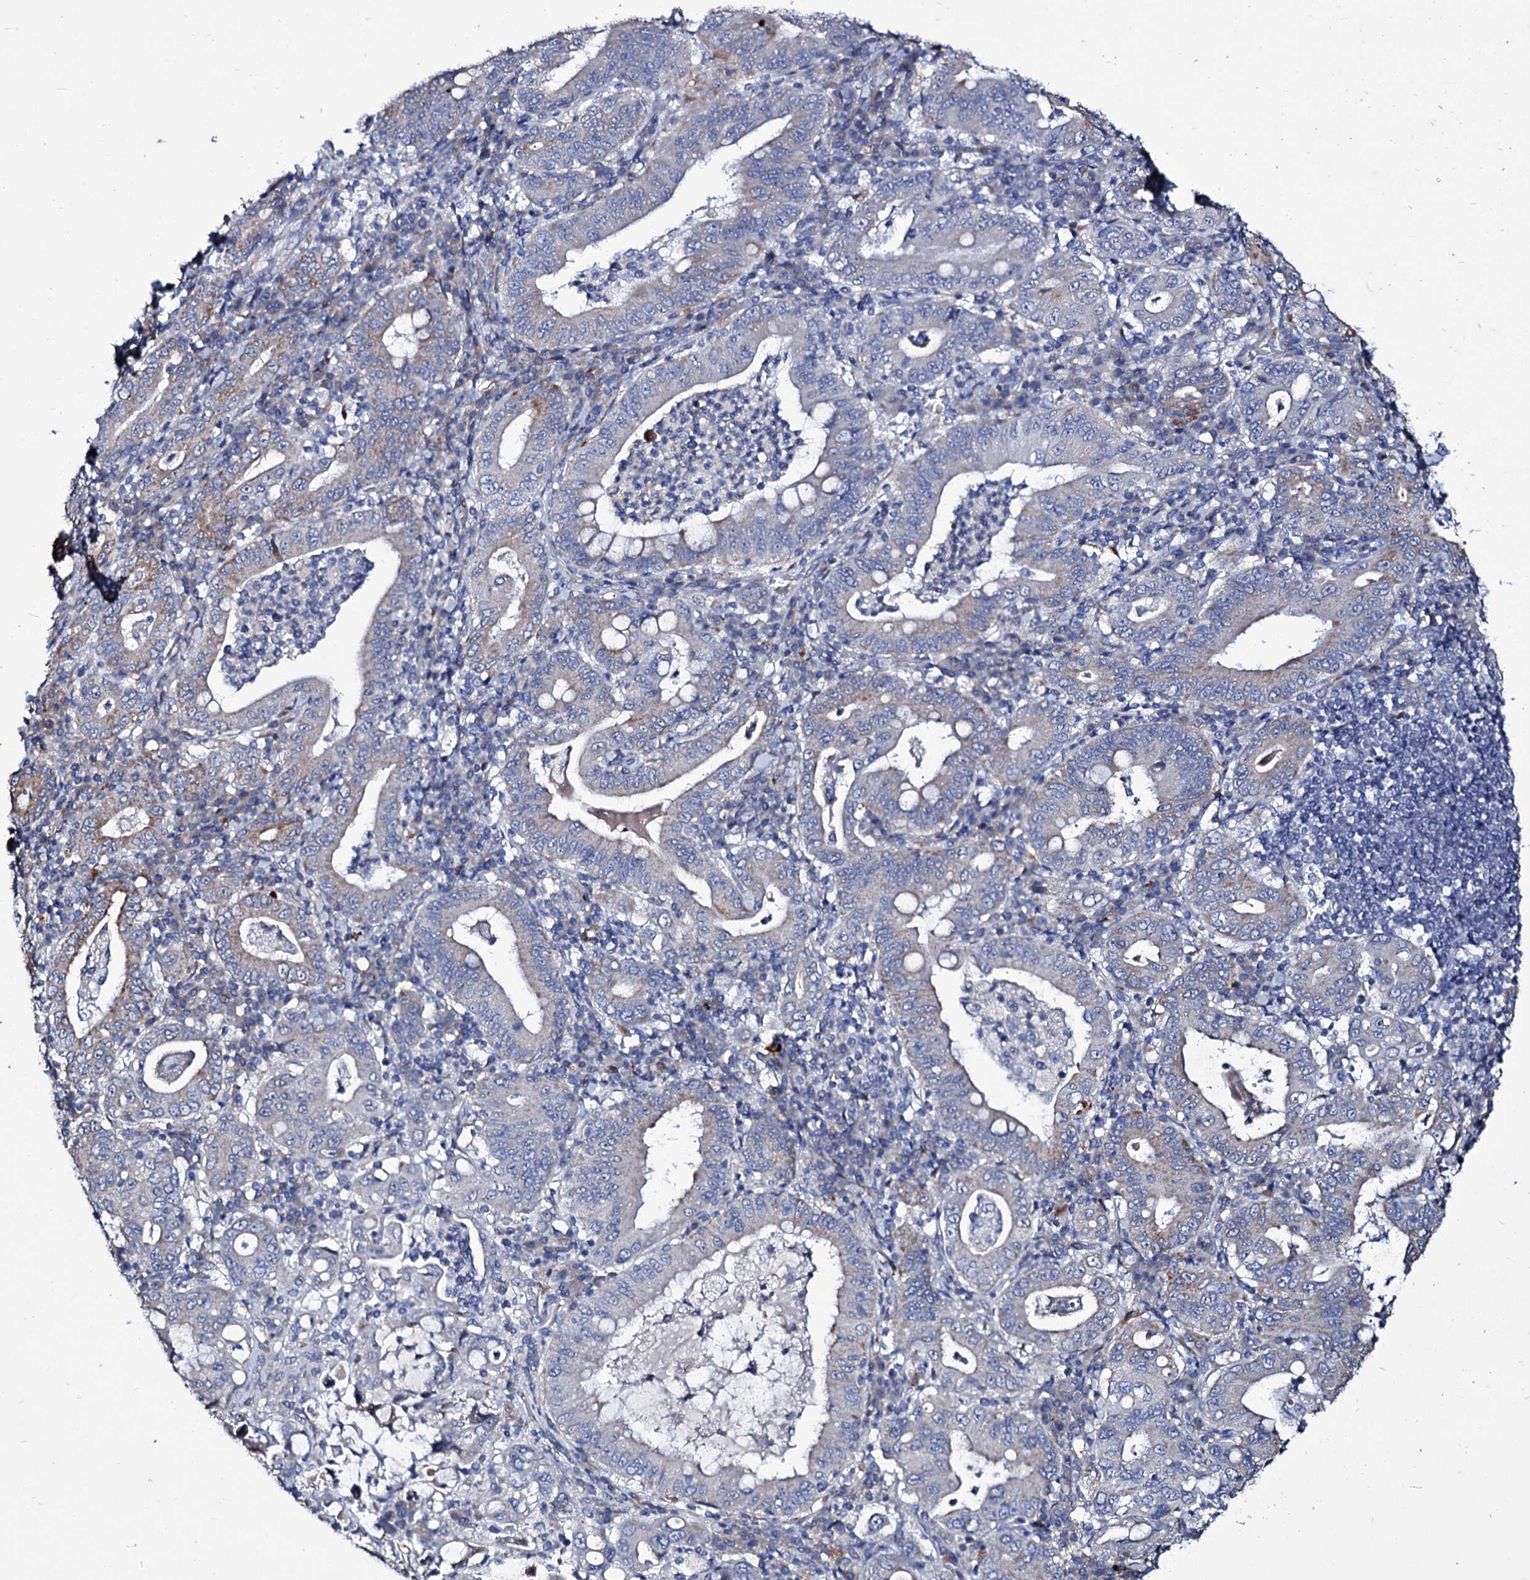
{"staining": {"intensity": "negative", "quantity": "none", "location": "none"}, "tissue": "stomach cancer", "cell_type": "Tumor cells", "image_type": "cancer", "snomed": [{"axis": "morphology", "description": "Normal tissue, NOS"}, {"axis": "morphology", "description": "Adenocarcinoma, NOS"}, {"axis": "topography", "description": "Esophagus"}, {"axis": "topography", "description": "Stomach, upper"}, {"axis": "topography", "description": "Peripheral nerve tissue"}], "caption": "IHC micrograph of human stomach cancer (adenocarcinoma) stained for a protein (brown), which reveals no staining in tumor cells.", "gene": "TUBGCP5", "patient": {"sex": "male", "age": 62}}